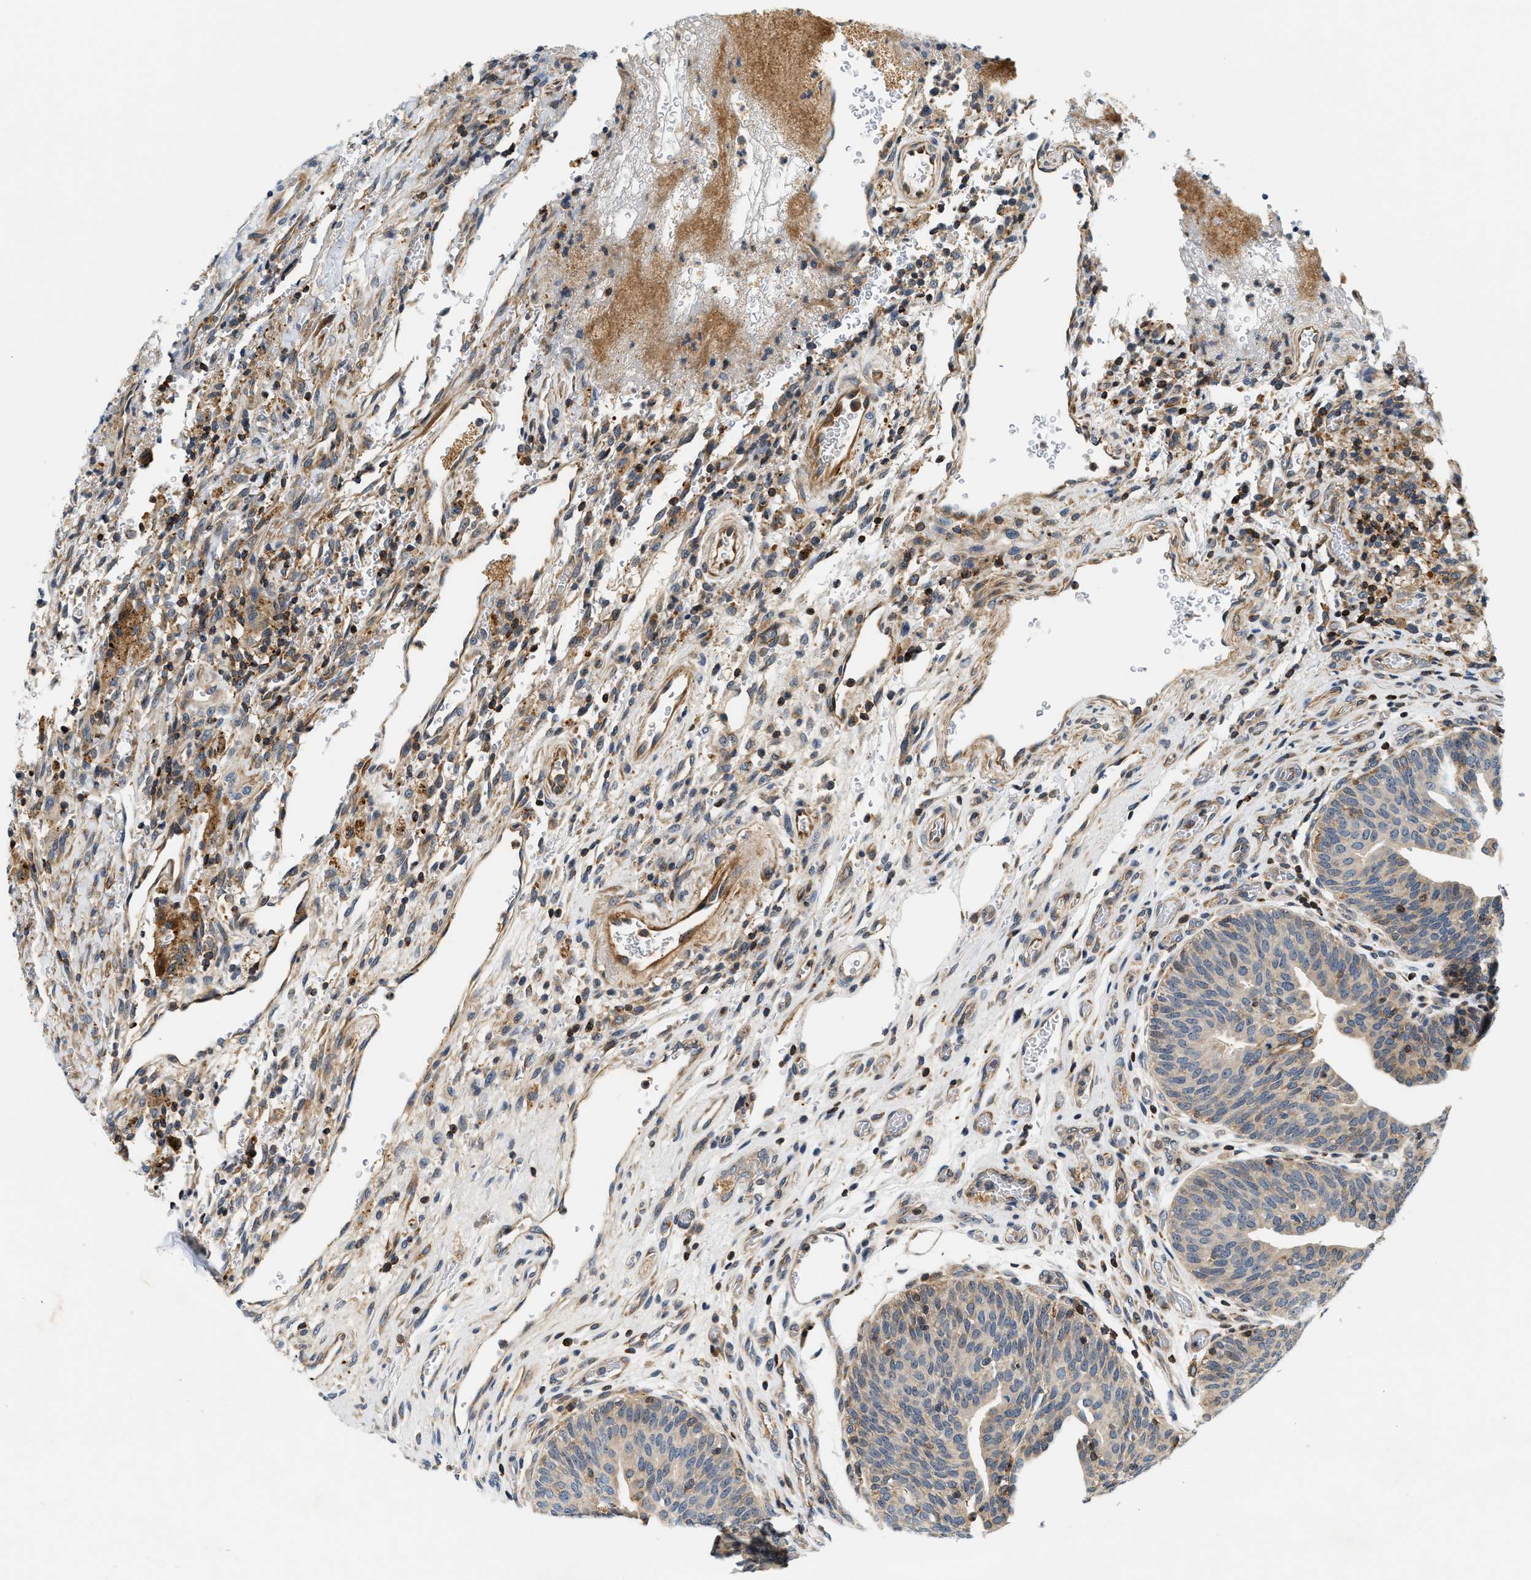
{"staining": {"intensity": "strong", "quantity": "25%-75%", "location": "cytoplasmic/membranous"}, "tissue": "urothelial cancer", "cell_type": "Tumor cells", "image_type": "cancer", "snomed": [{"axis": "morphology", "description": "Urothelial carcinoma, Low grade"}, {"axis": "morphology", "description": "Urothelial carcinoma, High grade"}, {"axis": "topography", "description": "Urinary bladder"}], "caption": "Human urothelial cancer stained with a brown dye reveals strong cytoplasmic/membranous positive positivity in approximately 25%-75% of tumor cells.", "gene": "SAMD9", "patient": {"sex": "male", "age": 35}}